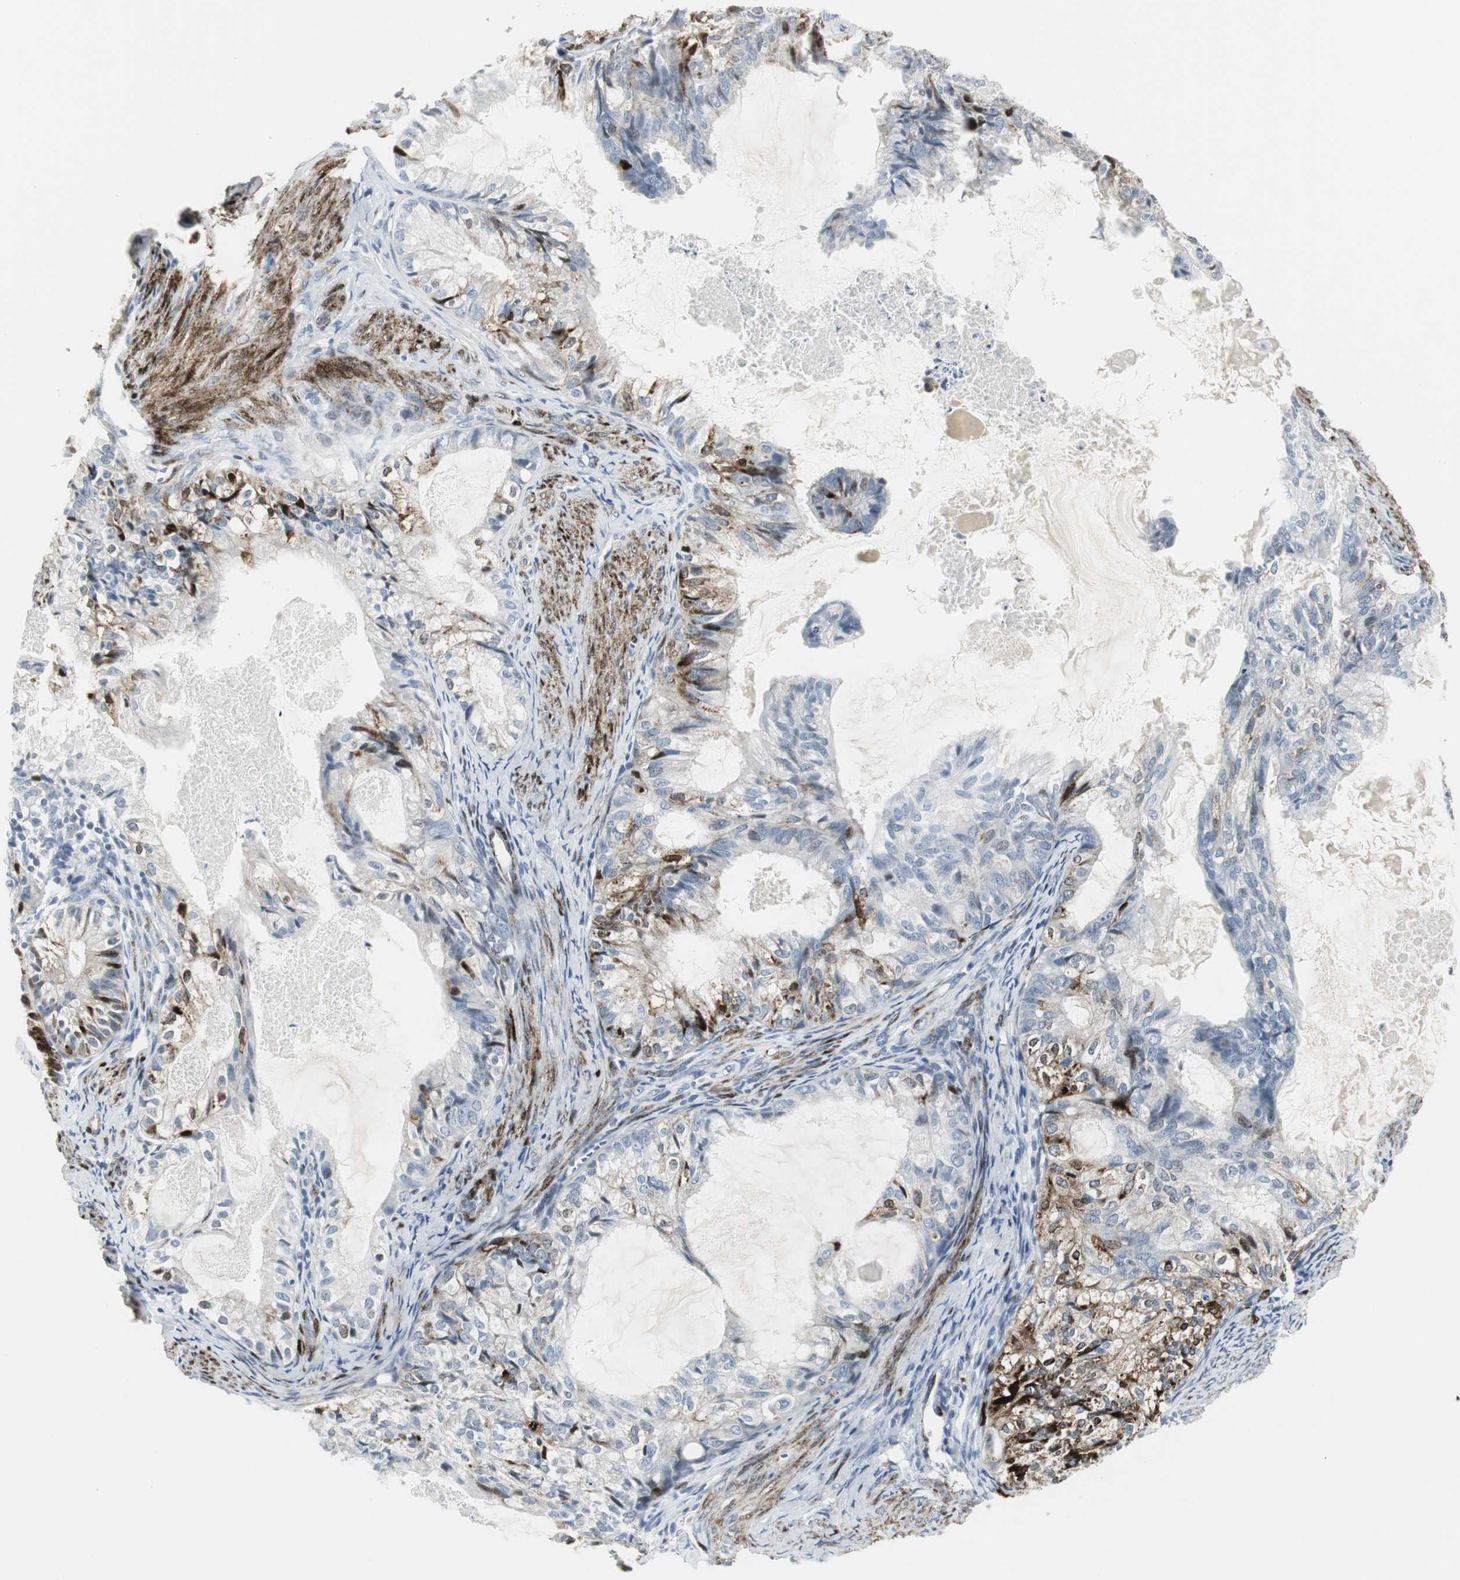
{"staining": {"intensity": "strong", "quantity": "<25%", "location": "cytoplasmic/membranous"}, "tissue": "cervical cancer", "cell_type": "Tumor cells", "image_type": "cancer", "snomed": [{"axis": "morphology", "description": "Normal tissue, NOS"}, {"axis": "morphology", "description": "Adenocarcinoma, NOS"}, {"axis": "topography", "description": "Cervix"}, {"axis": "topography", "description": "Endometrium"}], "caption": "Immunohistochemical staining of human cervical cancer exhibits medium levels of strong cytoplasmic/membranous staining in about <25% of tumor cells. (Brightfield microscopy of DAB IHC at high magnification).", "gene": "PPP1R14A", "patient": {"sex": "female", "age": 86}}